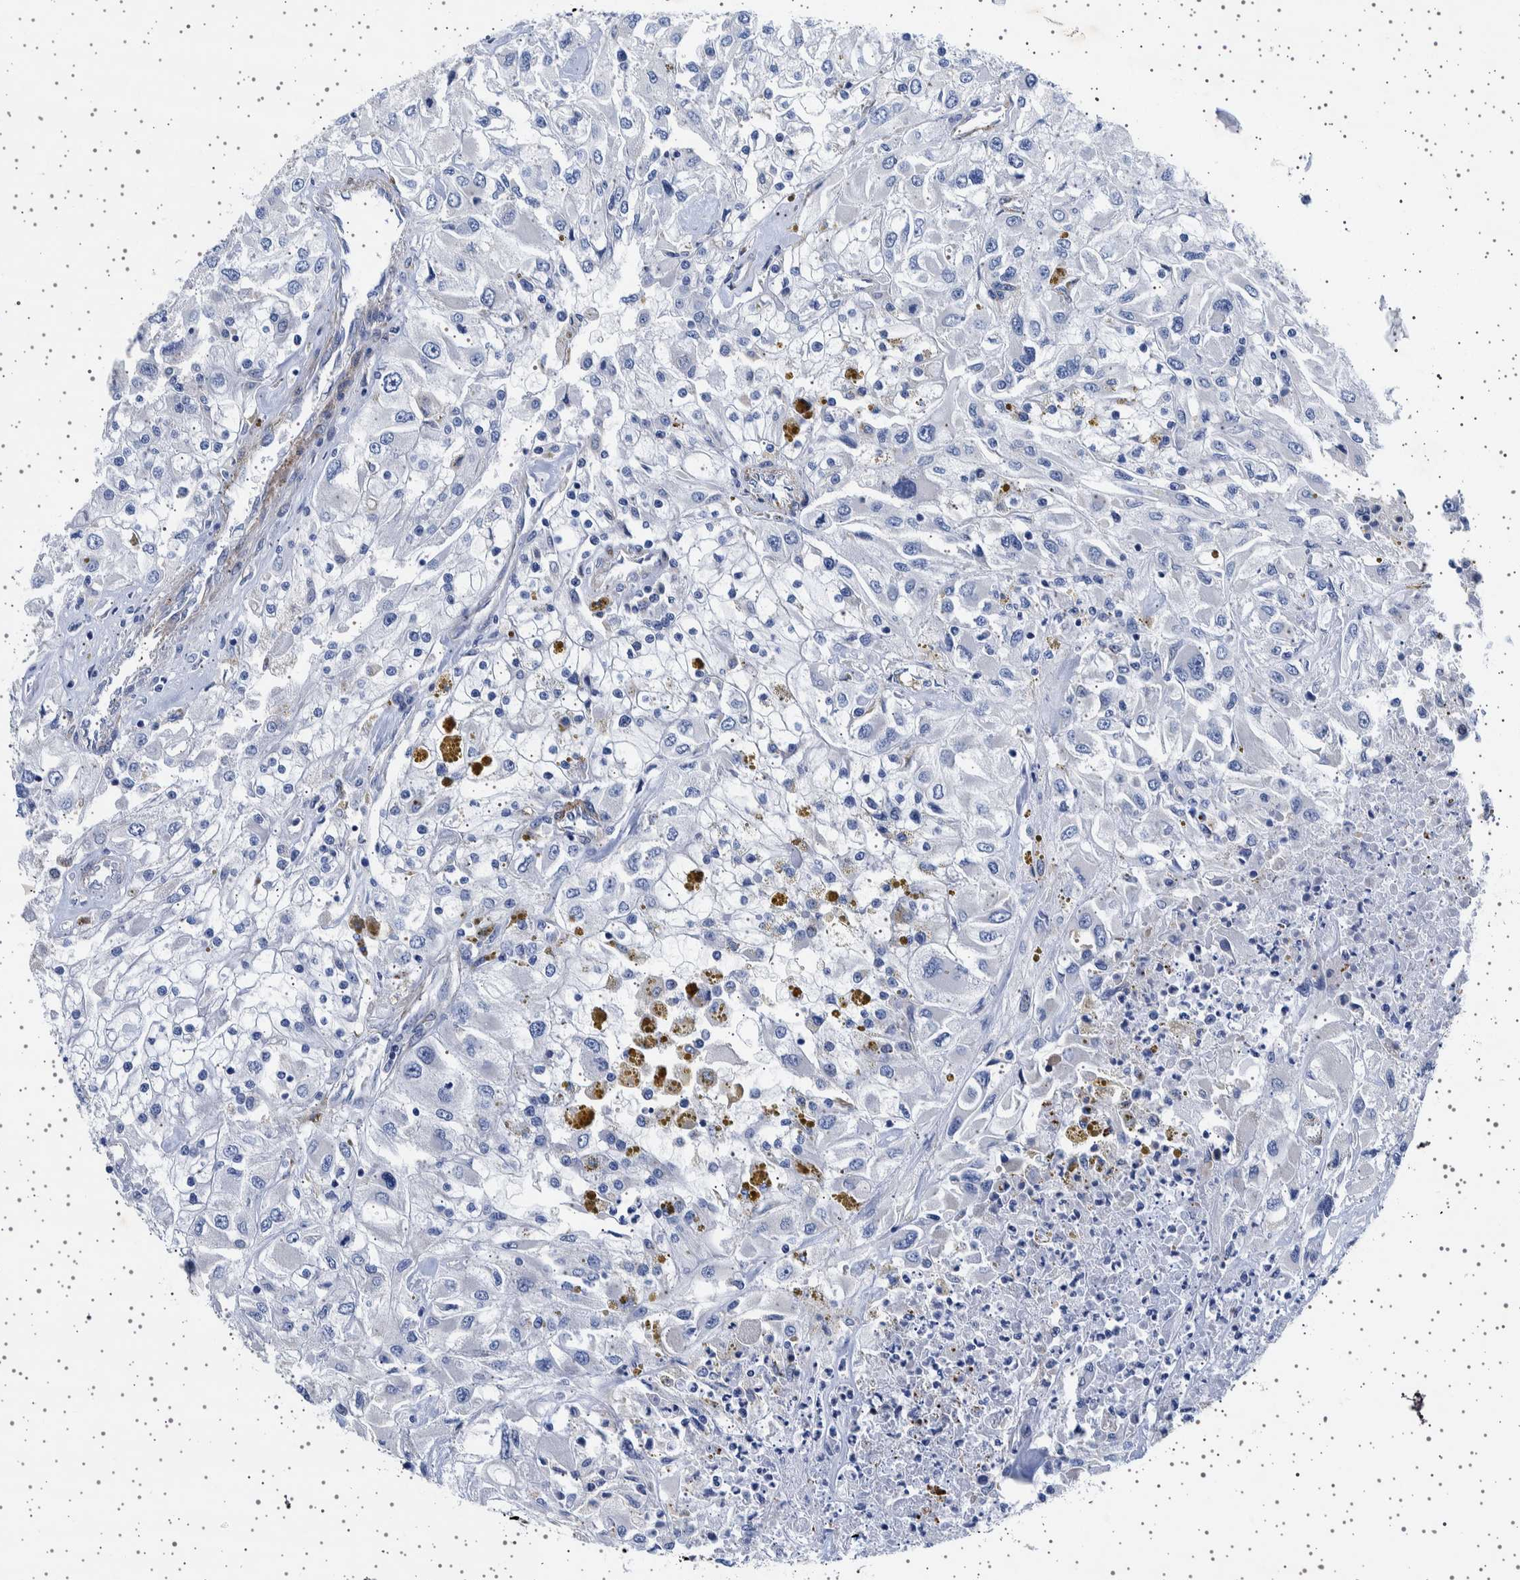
{"staining": {"intensity": "negative", "quantity": "none", "location": "none"}, "tissue": "renal cancer", "cell_type": "Tumor cells", "image_type": "cancer", "snomed": [{"axis": "morphology", "description": "Adenocarcinoma, NOS"}, {"axis": "topography", "description": "Kidney"}], "caption": "Tumor cells show no significant protein positivity in renal adenocarcinoma.", "gene": "SEPTIN4", "patient": {"sex": "female", "age": 52}}